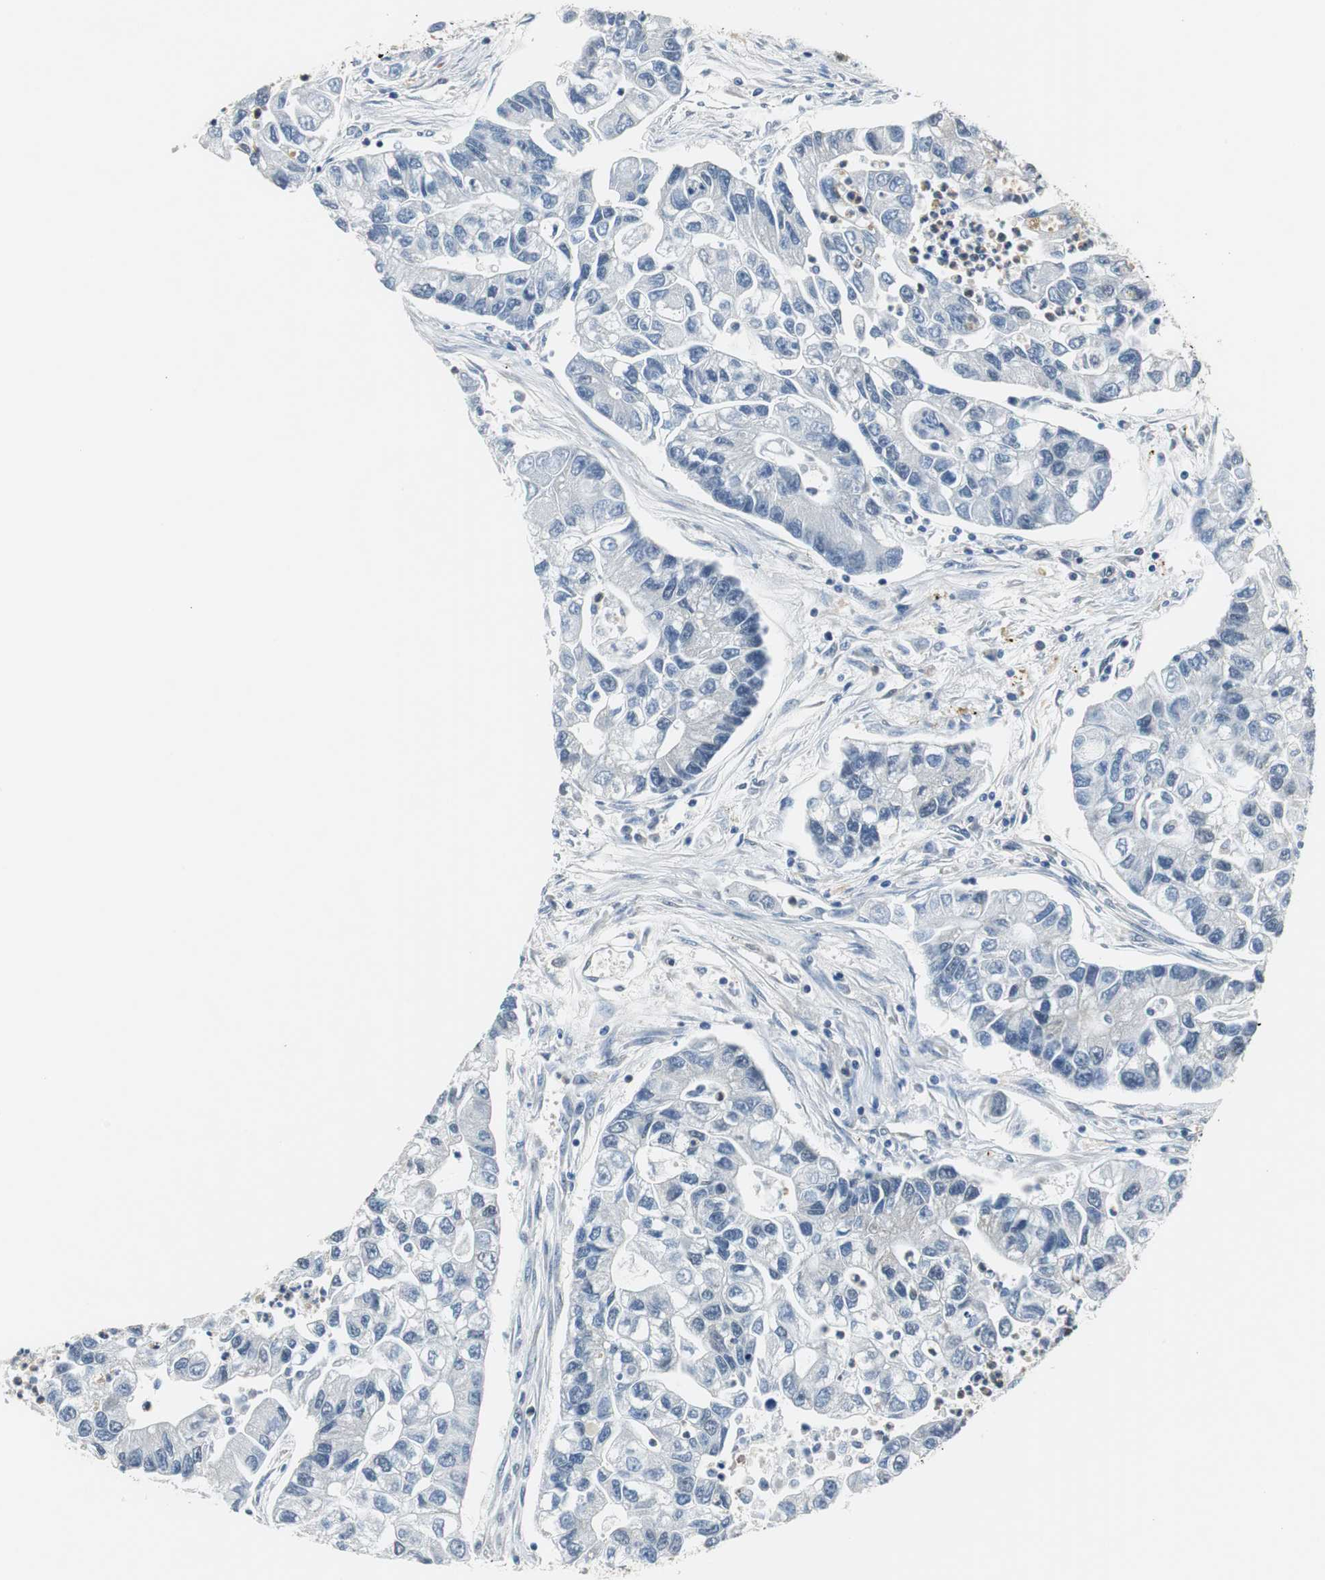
{"staining": {"intensity": "negative", "quantity": "none", "location": "none"}, "tissue": "lung cancer", "cell_type": "Tumor cells", "image_type": "cancer", "snomed": [{"axis": "morphology", "description": "Adenocarcinoma, NOS"}, {"axis": "topography", "description": "Lung"}], "caption": "Immunohistochemistry (IHC) of lung adenocarcinoma displays no expression in tumor cells. (Brightfield microscopy of DAB (3,3'-diaminobenzidine) IHC at high magnification).", "gene": "CNOT3", "patient": {"sex": "female", "age": 51}}